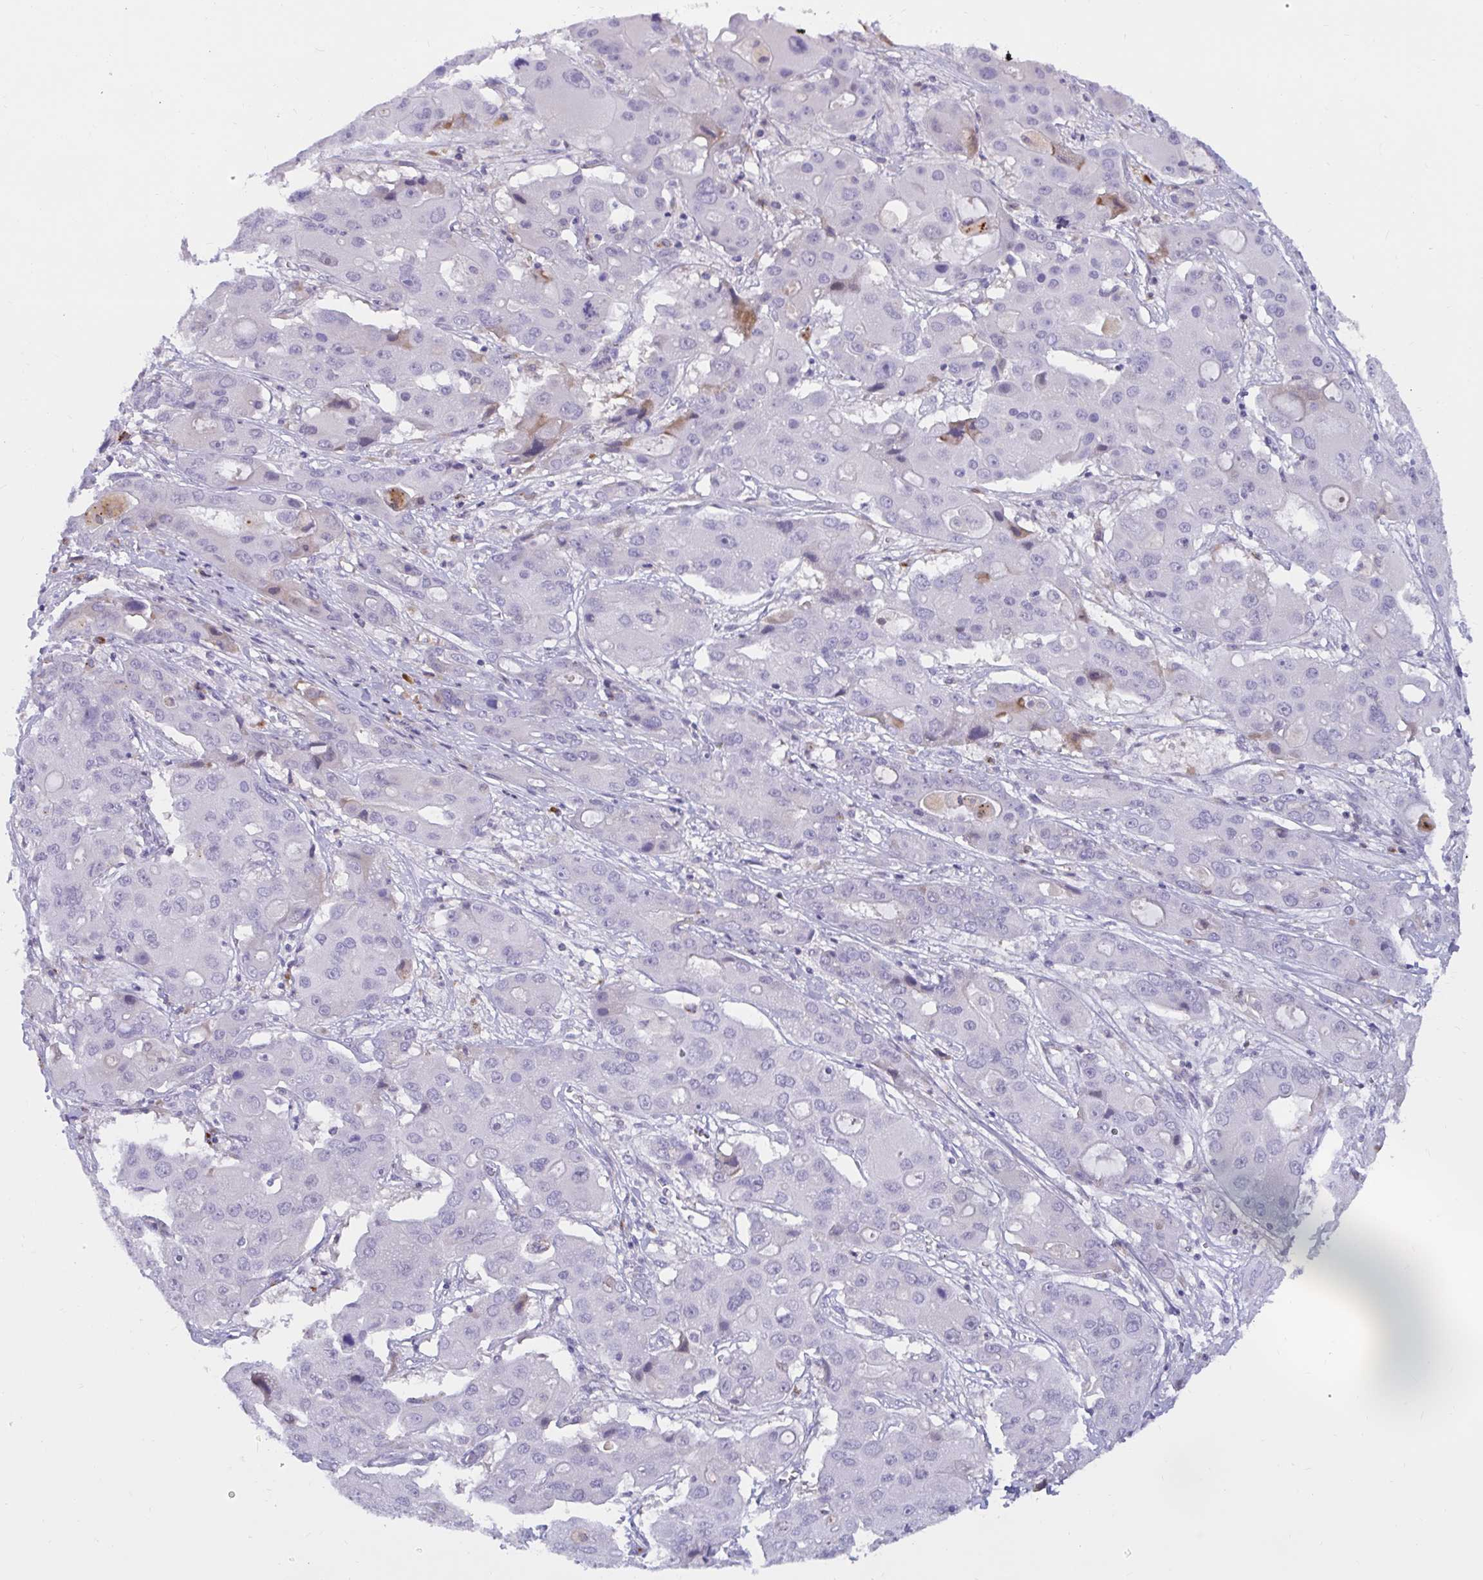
{"staining": {"intensity": "moderate", "quantity": "<25%", "location": "cytoplasmic/membranous"}, "tissue": "liver cancer", "cell_type": "Tumor cells", "image_type": "cancer", "snomed": [{"axis": "morphology", "description": "Cholangiocarcinoma"}, {"axis": "topography", "description": "Liver"}], "caption": "Immunohistochemistry (IHC) (DAB (3,3'-diaminobenzidine)) staining of human liver cancer (cholangiocarcinoma) displays moderate cytoplasmic/membranous protein positivity in approximately <25% of tumor cells.", "gene": "FAM219B", "patient": {"sex": "male", "age": 67}}